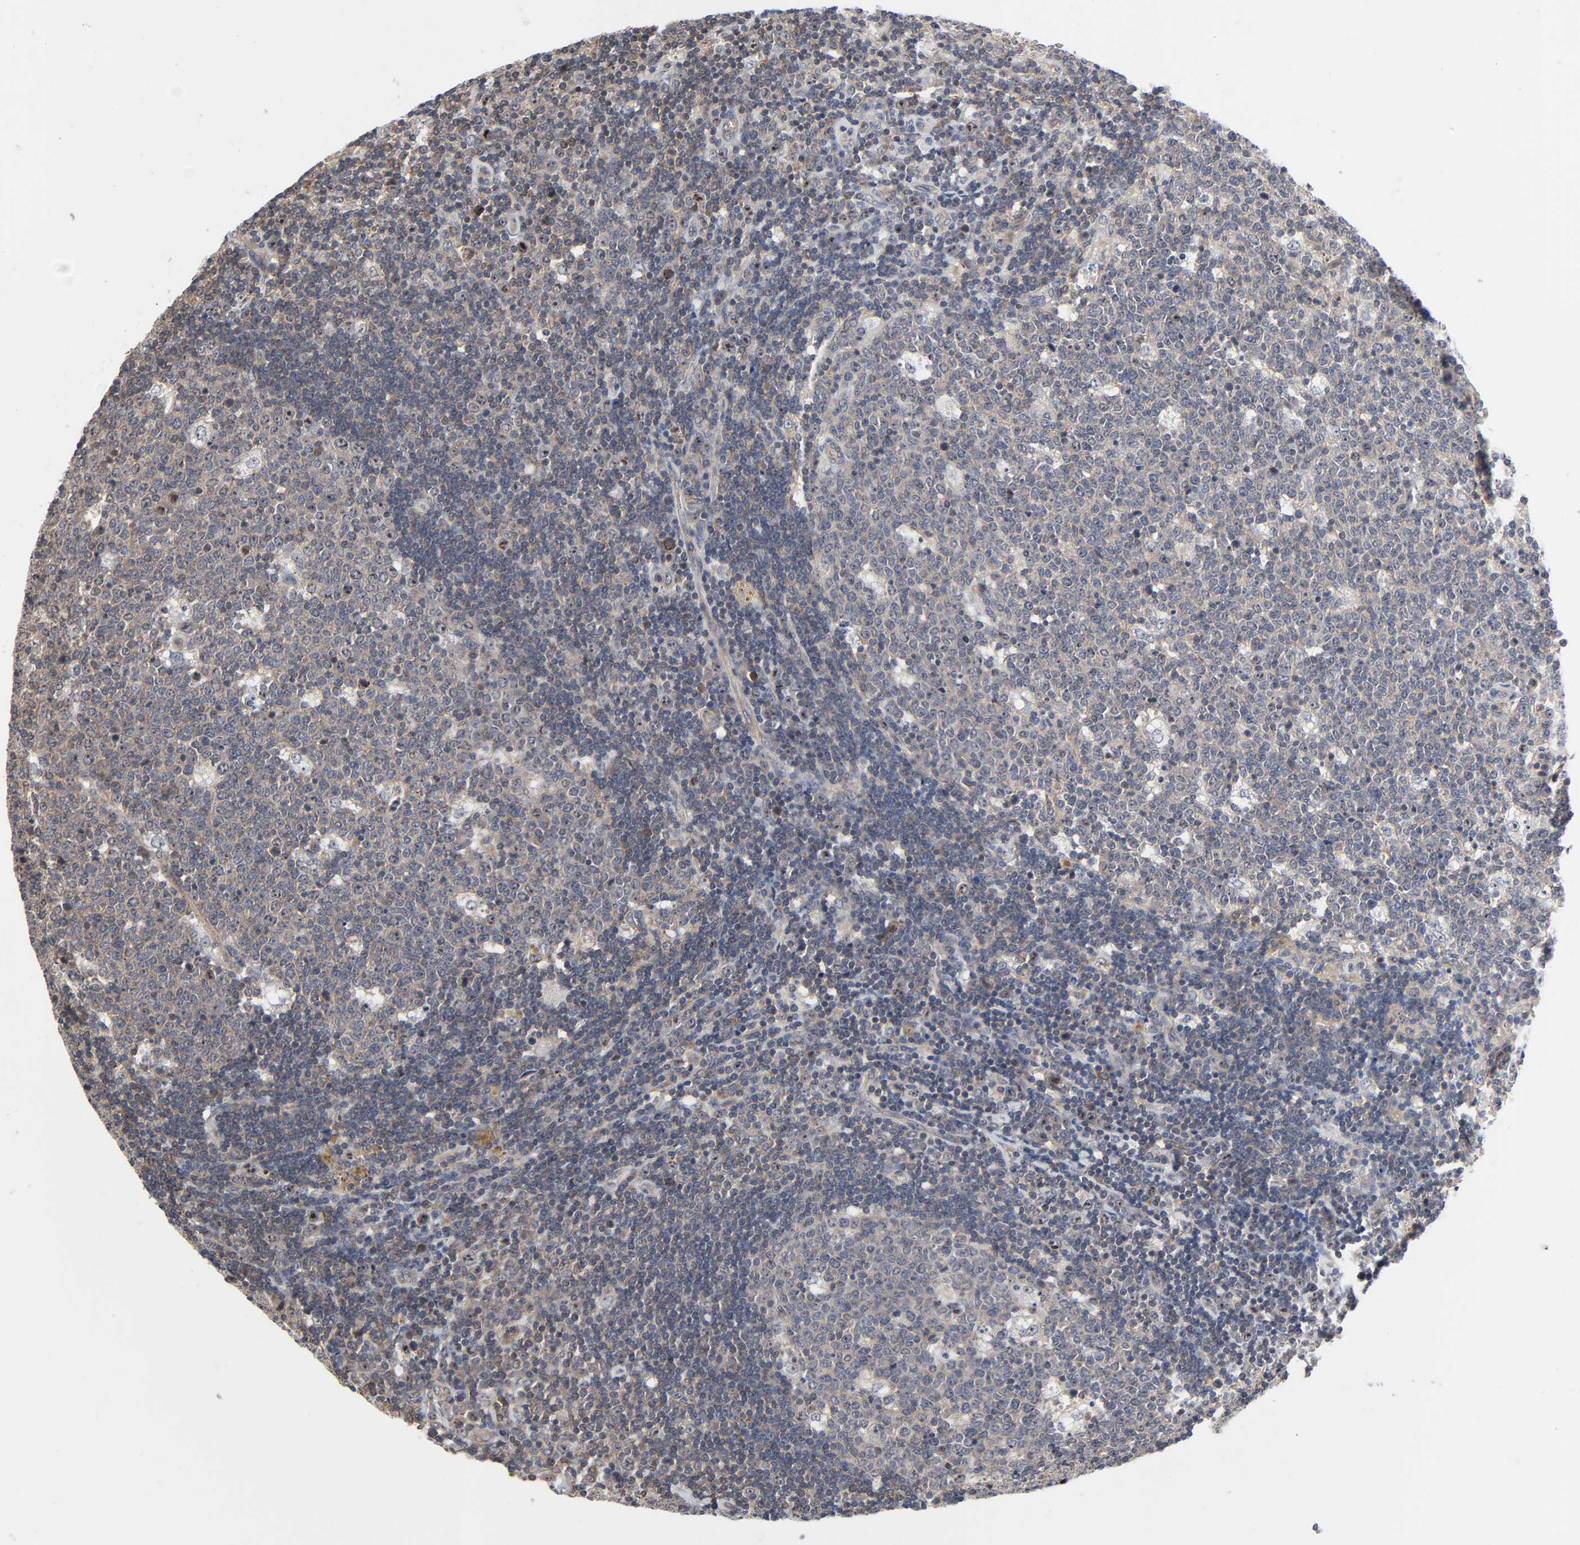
{"staining": {"intensity": "weak", "quantity": "25%-75%", "location": "cytoplasmic/membranous,nuclear"}, "tissue": "lymph node", "cell_type": "Germinal center cells", "image_type": "normal", "snomed": [{"axis": "morphology", "description": "Normal tissue, NOS"}, {"axis": "topography", "description": "Lymph node"}, {"axis": "topography", "description": "Salivary gland"}], "caption": "Brown immunohistochemical staining in normal lymph node exhibits weak cytoplasmic/membranous,nuclear positivity in about 25%-75% of germinal center cells.", "gene": "DDX10", "patient": {"sex": "male", "age": 8}}